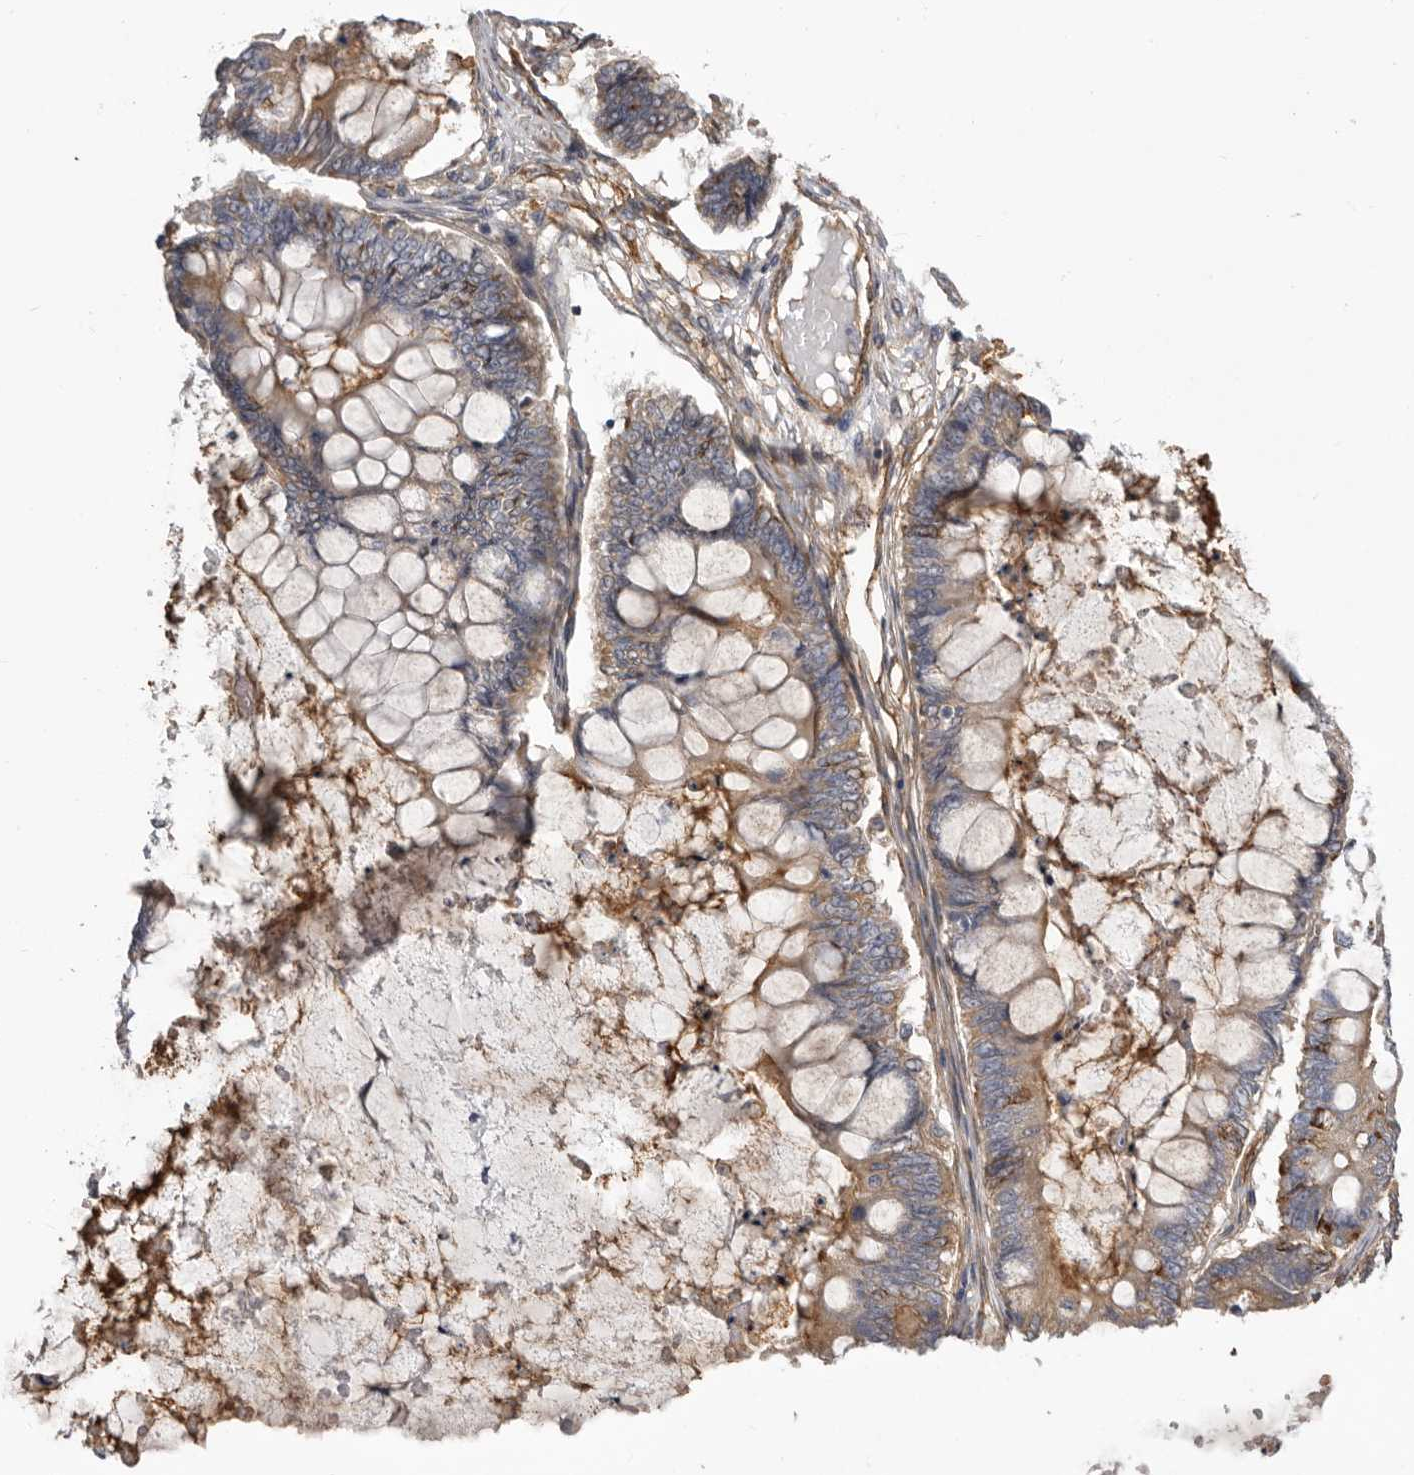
{"staining": {"intensity": "moderate", "quantity": "25%-75%", "location": "cytoplasmic/membranous"}, "tissue": "ovarian cancer", "cell_type": "Tumor cells", "image_type": "cancer", "snomed": [{"axis": "morphology", "description": "Cystadenocarcinoma, mucinous, NOS"}, {"axis": "topography", "description": "Ovary"}], "caption": "Tumor cells demonstrate medium levels of moderate cytoplasmic/membranous staining in about 25%-75% of cells in ovarian cancer.", "gene": "ENAH", "patient": {"sex": "female", "age": 61}}